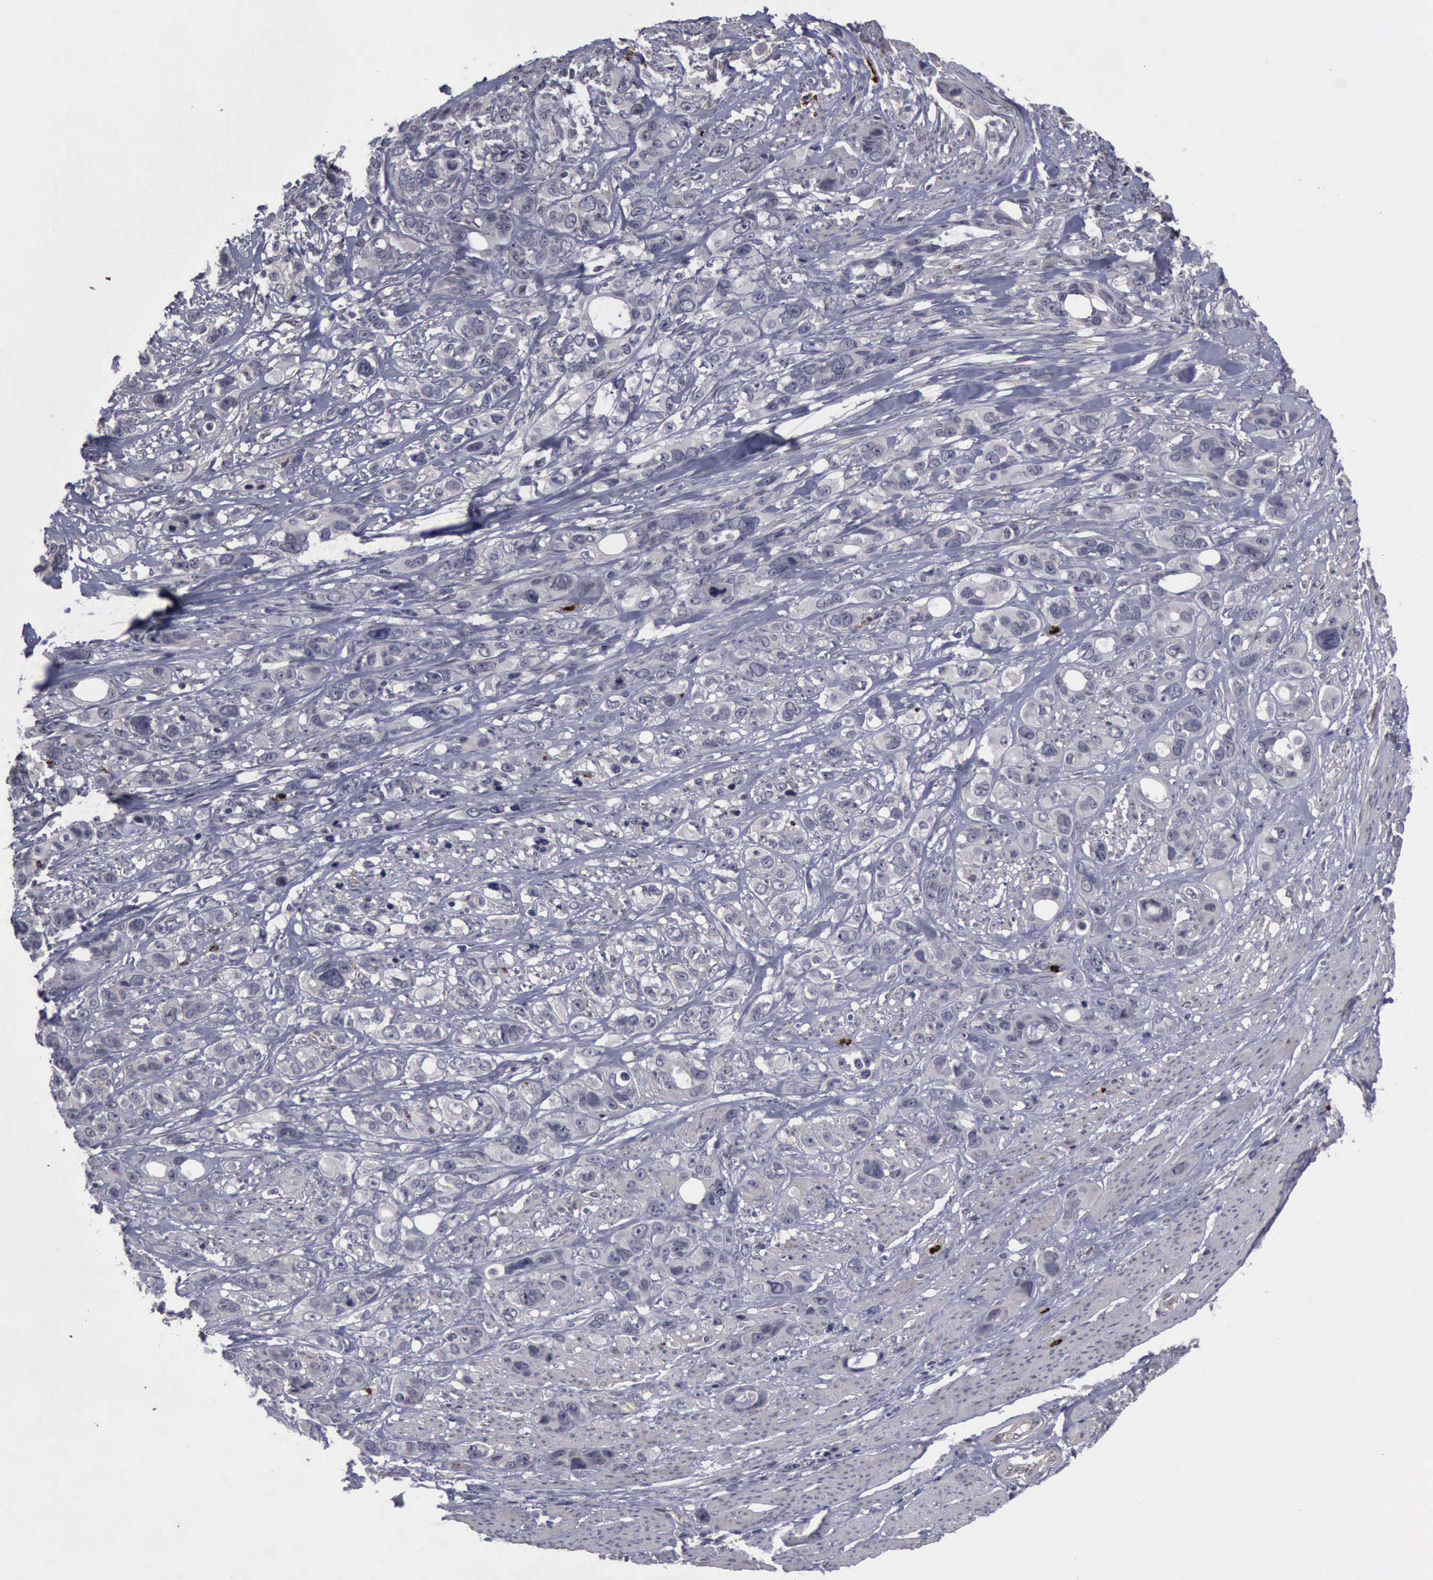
{"staining": {"intensity": "negative", "quantity": "none", "location": "none"}, "tissue": "stomach cancer", "cell_type": "Tumor cells", "image_type": "cancer", "snomed": [{"axis": "morphology", "description": "Adenocarcinoma, NOS"}, {"axis": "topography", "description": "Stomach, upper"}], "caption": "The IHC image has no significant positivity in tumor cells of stomach cancer tissue. Brightfield microscopy of immunohistochemistry stained with DAB (brown) and hematoxylin (blue), captured at high magnification.", "gene": "MMP9", "patient": {"sex": "male", "age": 47}}